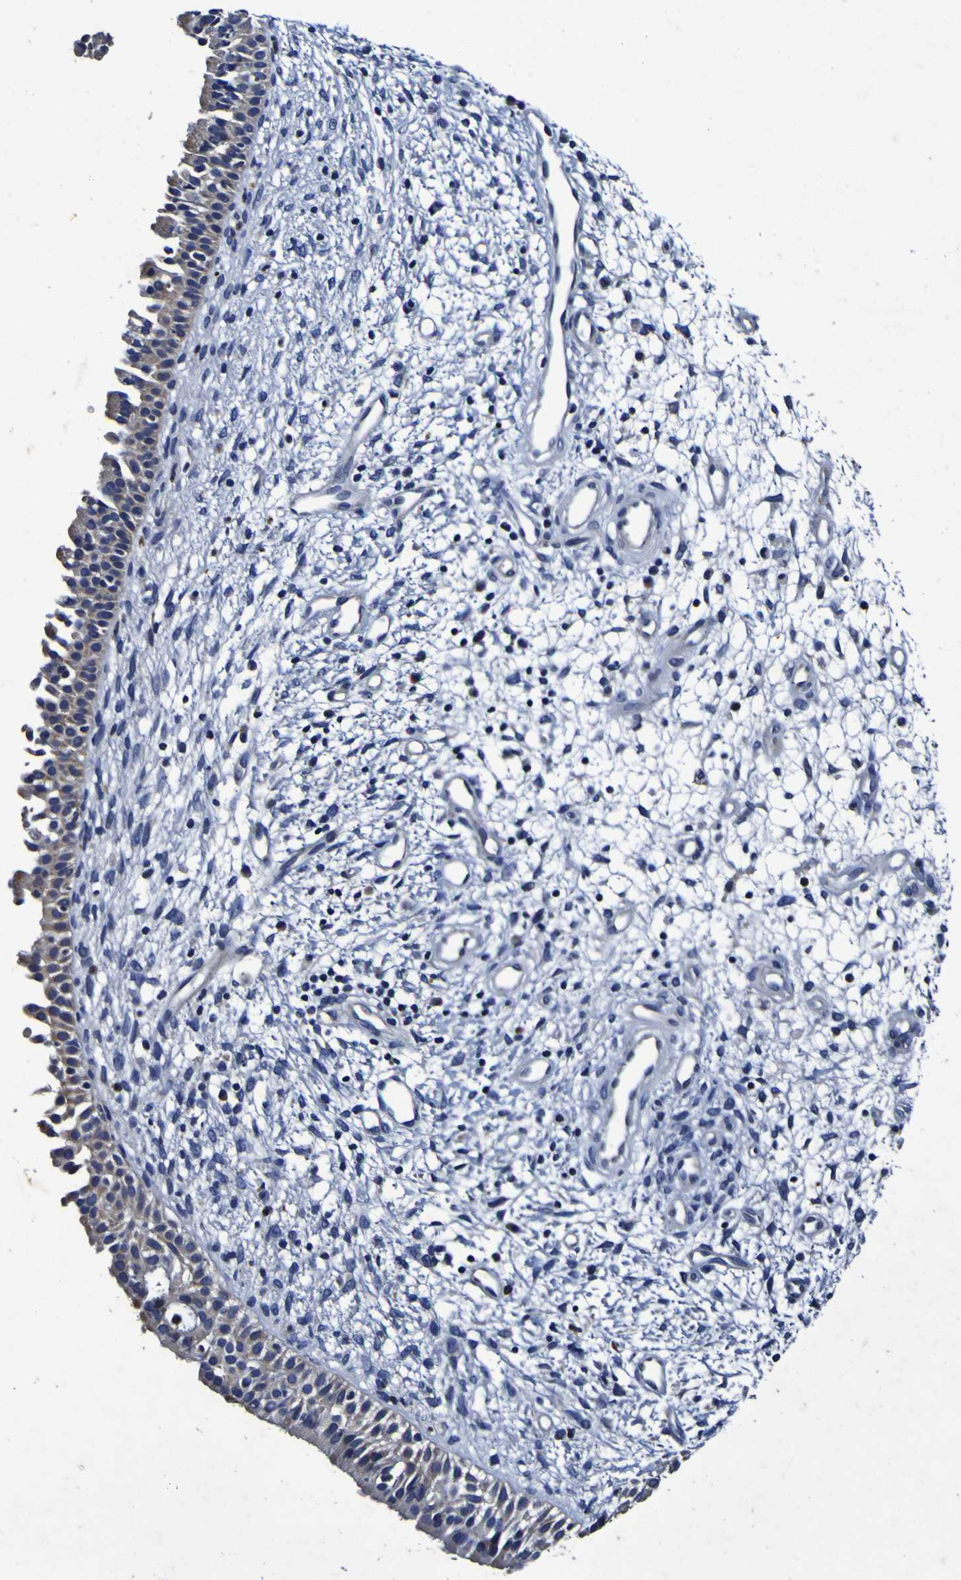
{"staining": {"intensity": "weak", "quantity": ">75%", "location": "cytoplasmic/membranous"}, "tissue": "nasopharynx", "cell_type": "Respiratory epithelial cells", "image_type": "normal", "snomed": [{"axis": "morphology", "description": "Normal tissue, NOS"}, {"axis": "topography", "description": "Nasopharynx"}], "caption": "Brown immunohistochemical staining in unremarkable nasopharynx exhibits weak cytoplasmic/membranous staining in about >75% of respiratory epithelial cells.", "gene": "PANK4", "patient": {"sex": "male", "age": 22}}